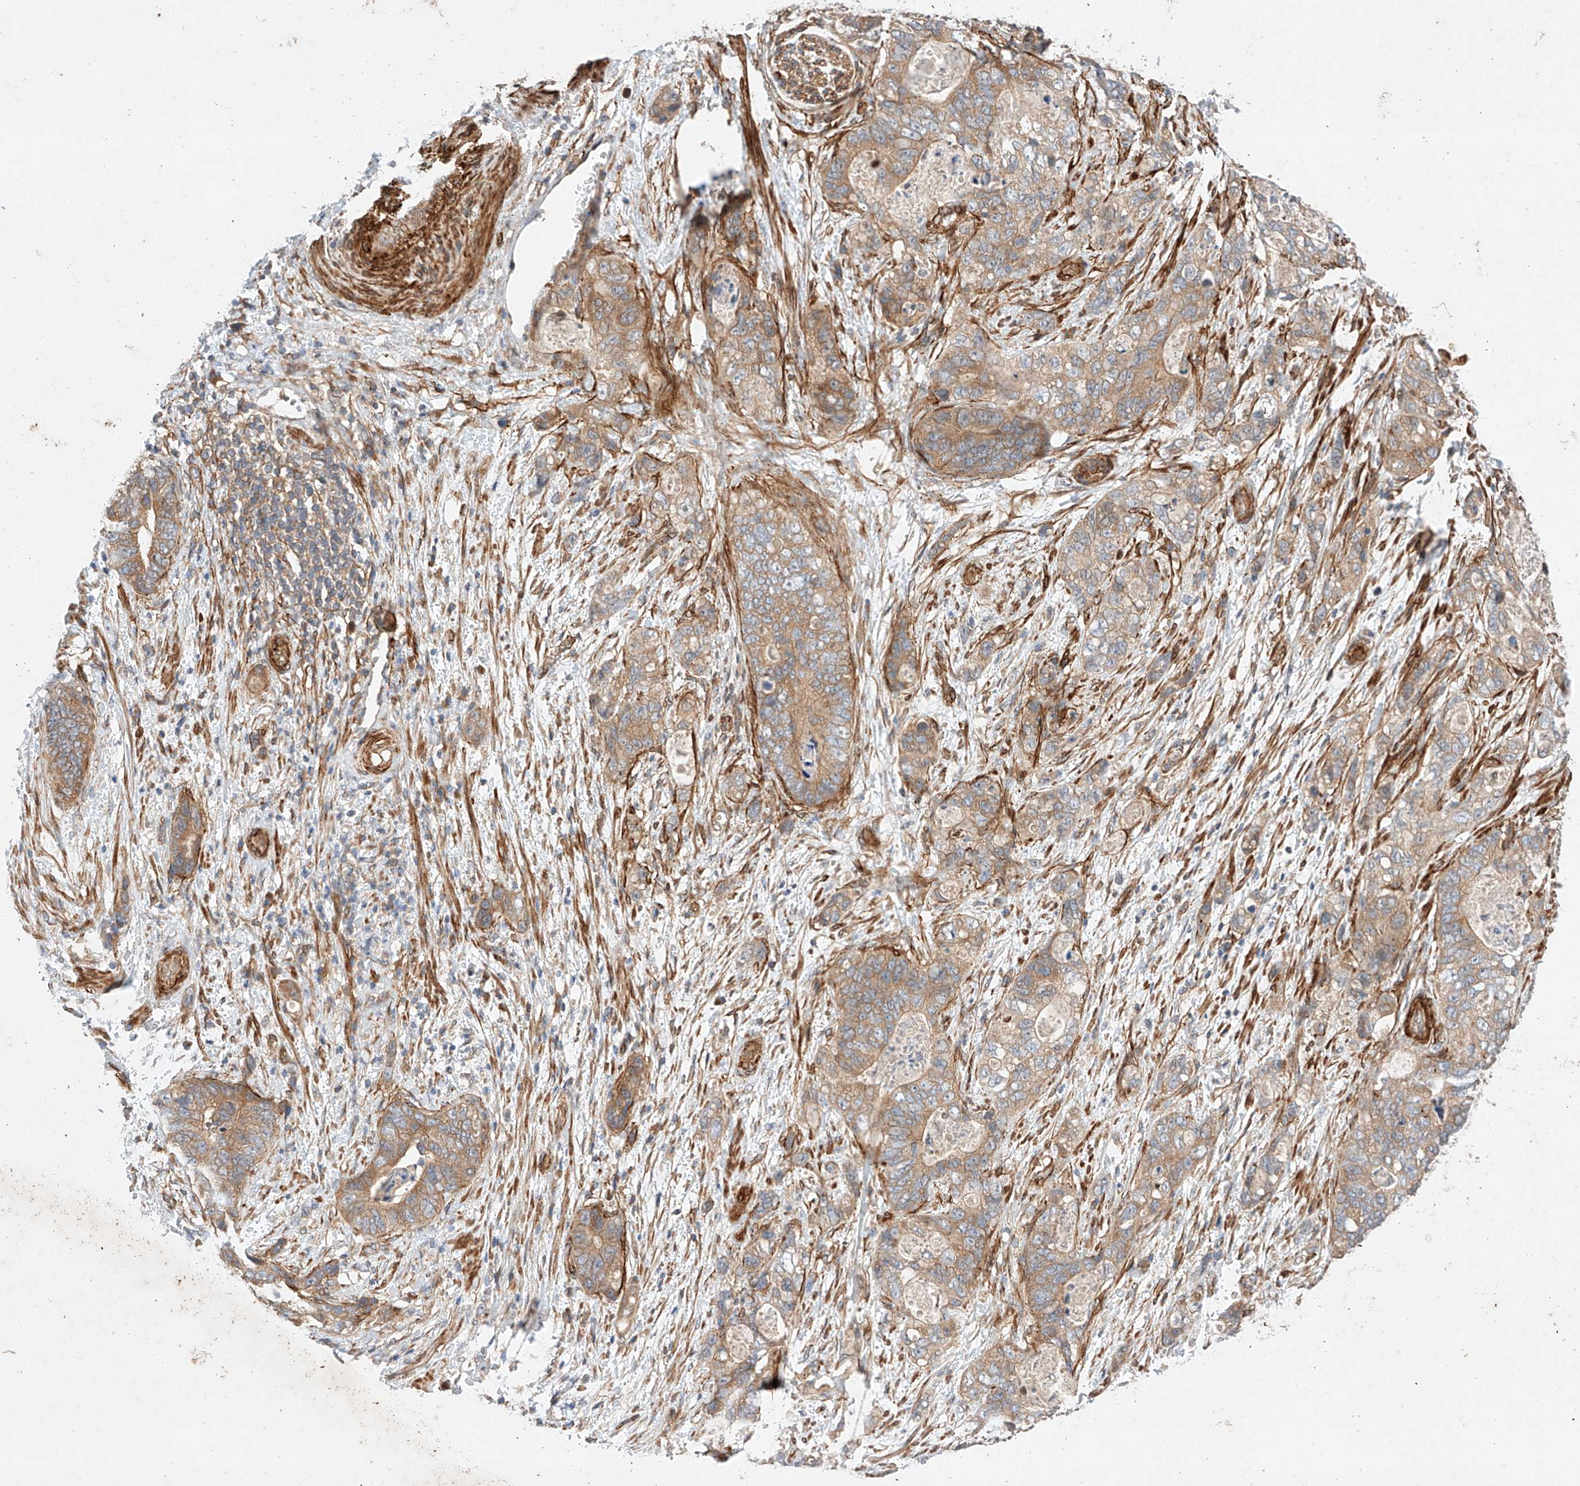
{"staining": {"intensity": "moderate", "quantity": ">75%", "location": "cytoplasmic/membranous"}, "tissue": "stomach cancer", "cell_type": "Tumor cells", "image_type": "cancer", "snomed": [{"axis": "morphology", "description": "Normal tissue, NOS"}, {"axis": "morphology", "description": "Adenocarcinoma, NOS"}, {"axis": "topography", "description": "Stomach"}], "caption": "Human adenocarcinoma (stomach) stained with a brown dye reveals moderate cytoplasmic/membranous positive expression in about >75% of tumor cells.", "gene": "RAB23", "patient": {"sex": "female", "age": 89}}